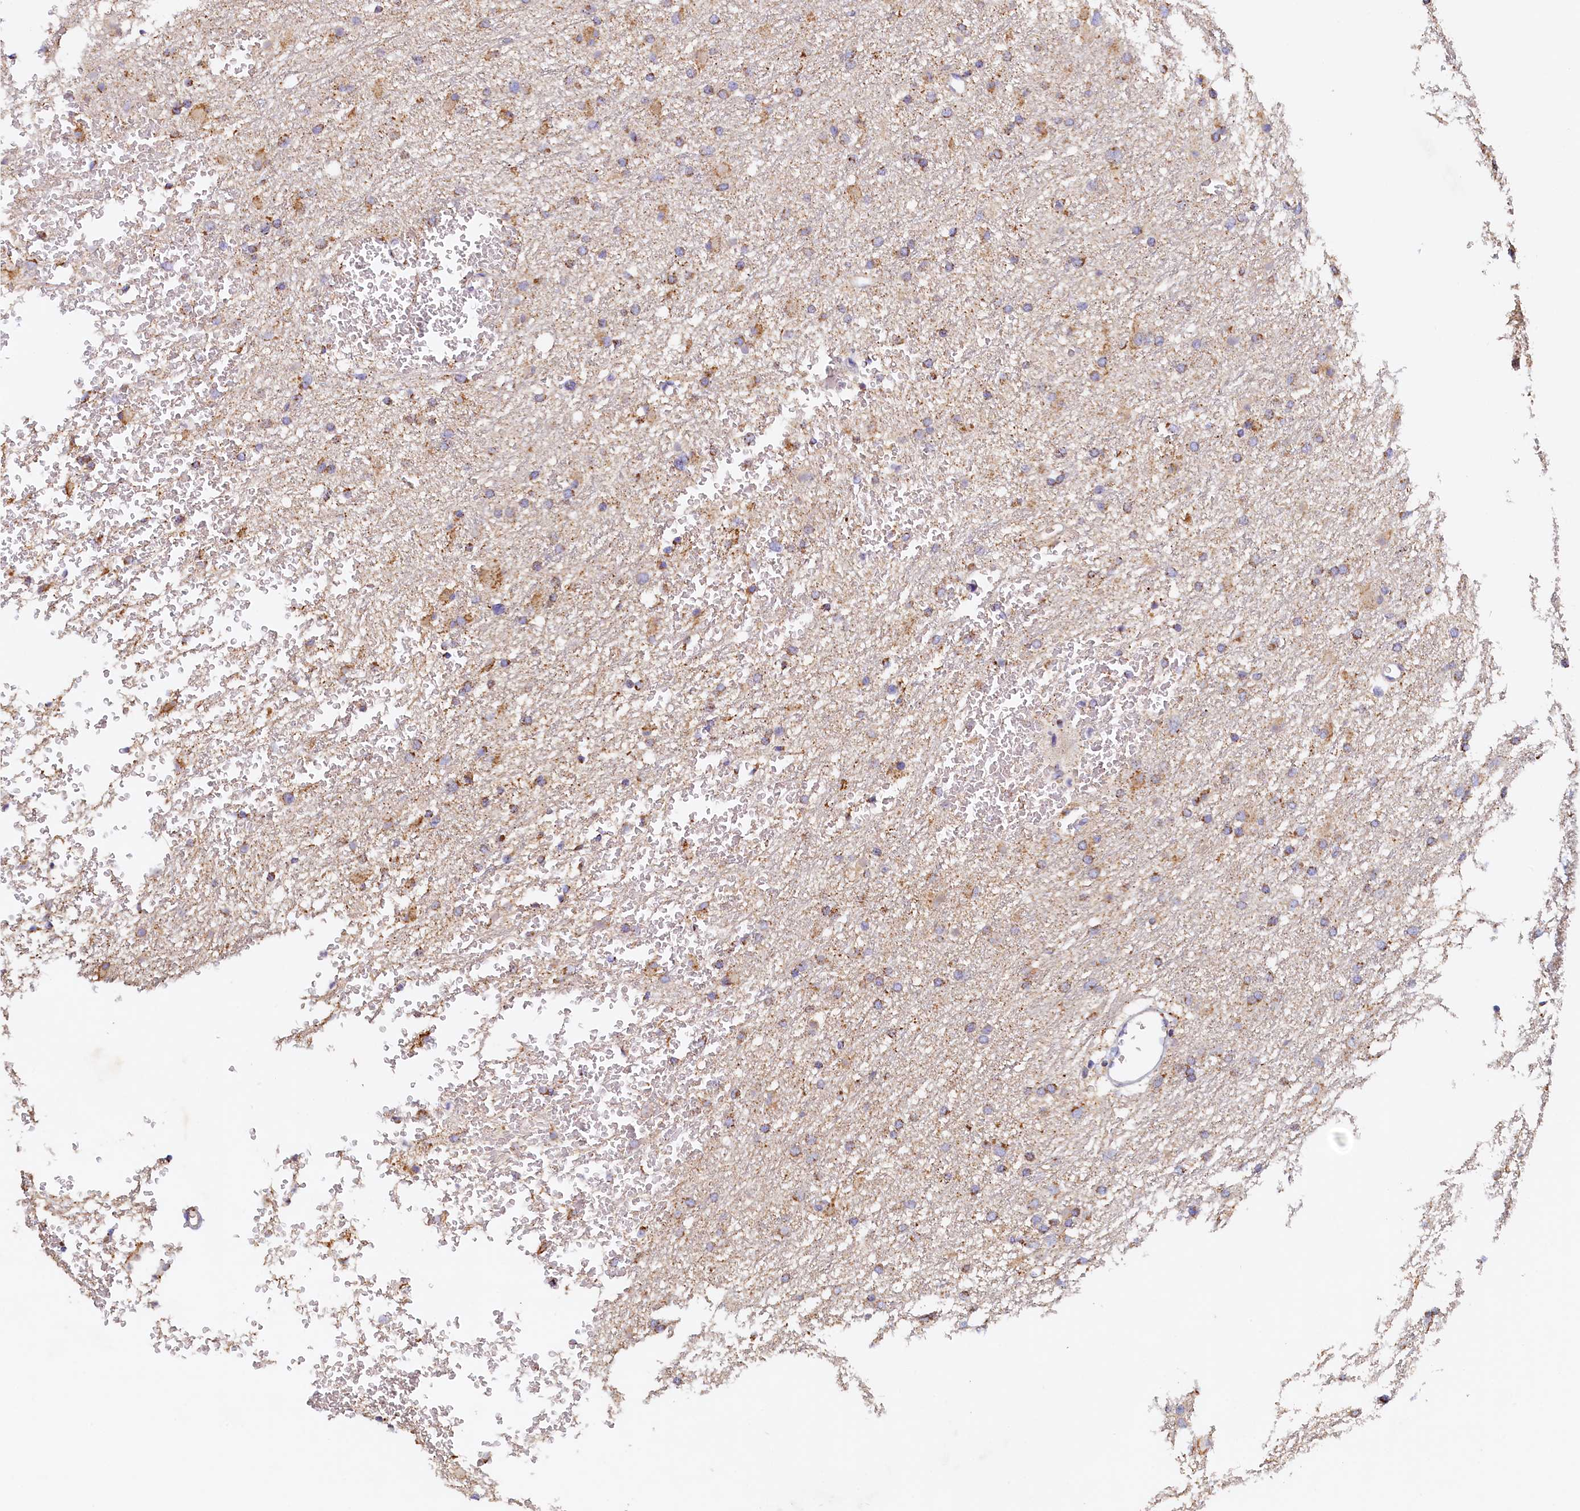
{"staining": {"intensity": "weak", "quantity": ">75%", "location": "cytoplasmic/membranous"}, "tissue": "glioma", "cell_type": "Tumor cells", "image_type": "cancer", "snomed": [{"axis": "morphology", "description": "Glioma, malignant, High grade"}, {"axis": "topography", "description": "Cerebral cortex"}], "caption": "Brown immunohistochemical staining in malignant glioma (high-grade) displays weak cytoplasmic/membranous expression in about >75% of tumor cells.", "gene": "POC1A", "patient": {"sex": "female", "age": 36}}